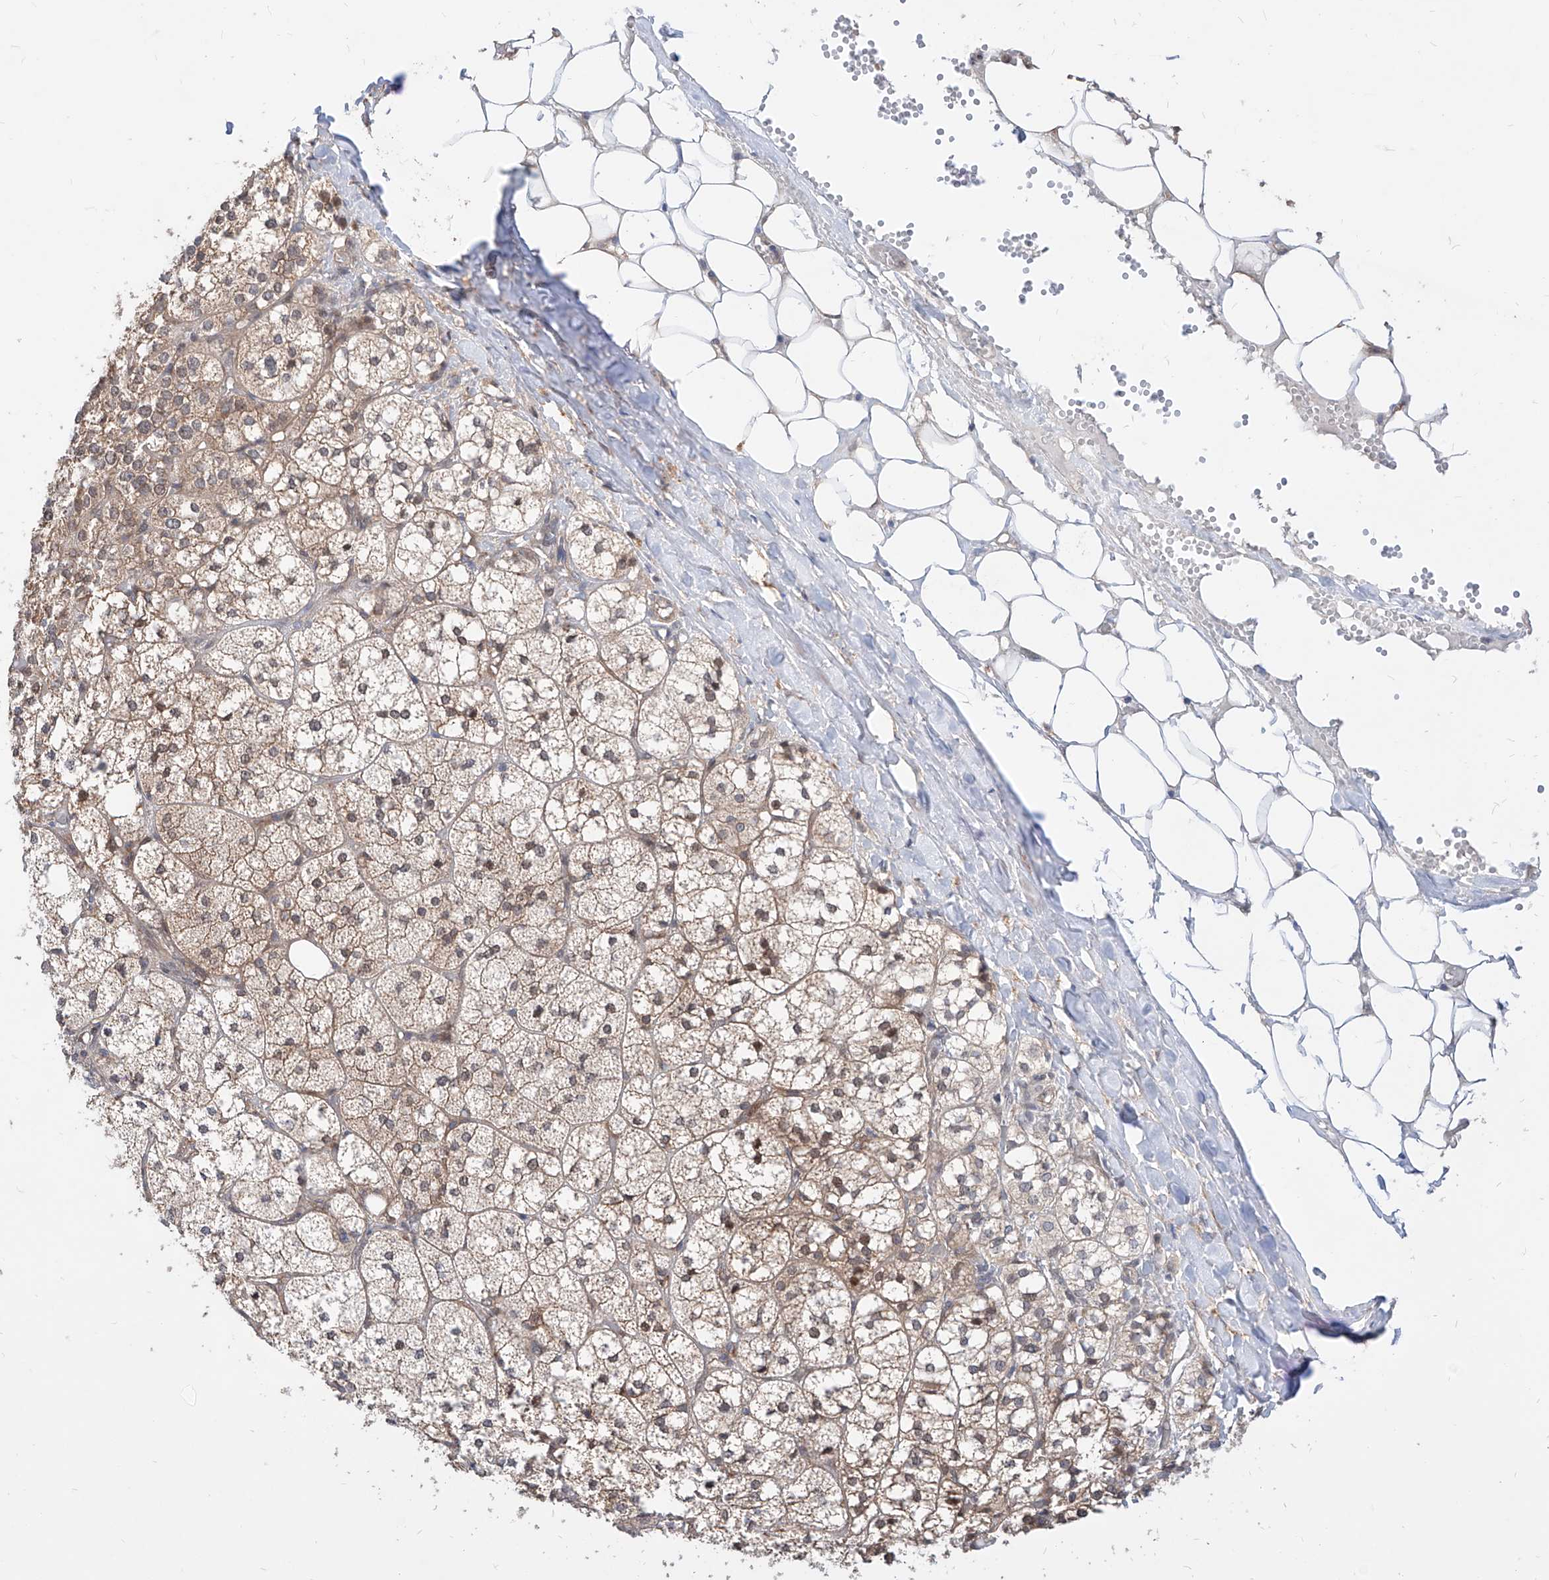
{"staining": {"intensity": "moderate", "quantity": ">75%", "location": "cytoplasmic/membranous,nuclear"}, "tissue": "adrenal gland", "cell_type": "Glandular cells", "image_type": "normal", "snomed": [{"axis": "morphology", "description": "Normal tissue, NOS"}, {"axis": "topography", "description": "Adrenal gland"}], "caption": "This histopathology image demonstrates immunohistochemistry staining of normal human adrenal gland, with medium moderate cytoplasmic/membranous,nuclear expression in approximately >75% of glandular cells.", "gene": "TSNAX", "patient": {"sex": "female", "age": 61}}